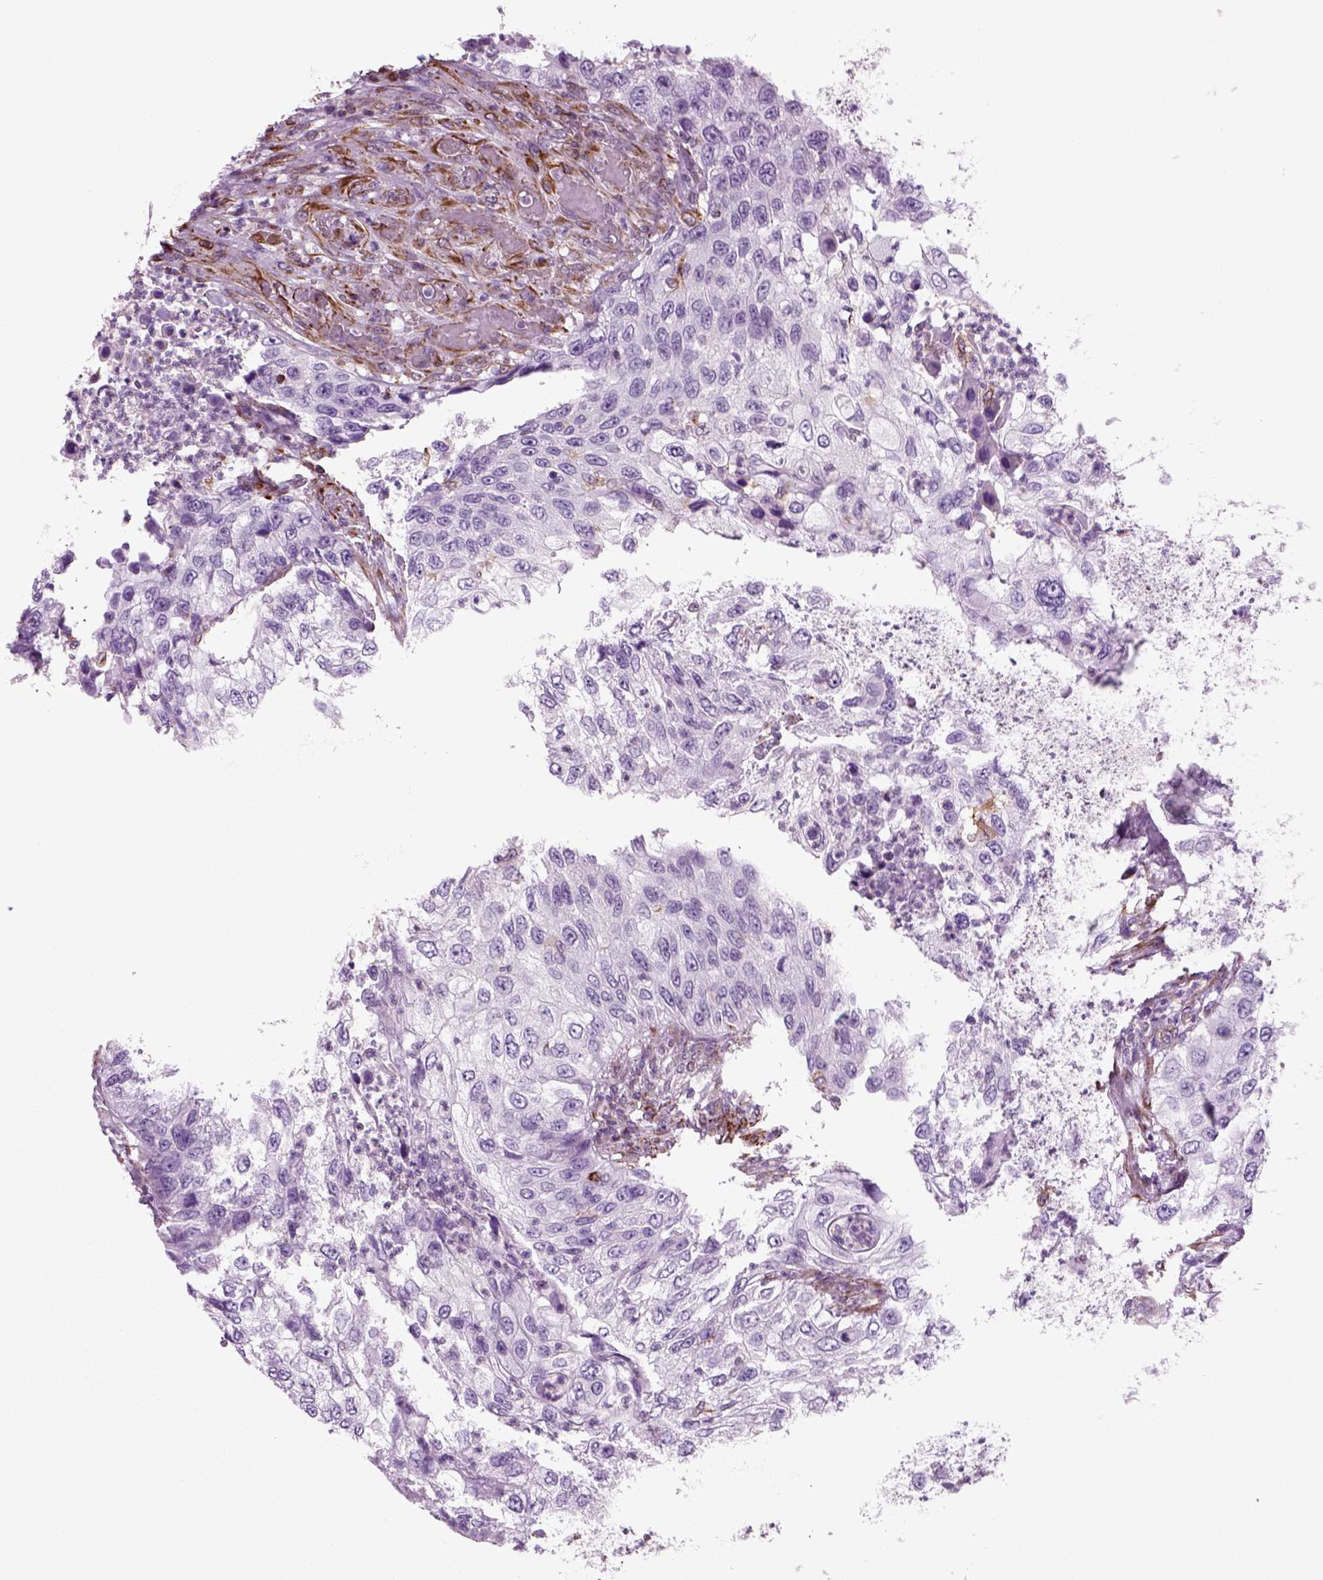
{"staining": {"intensity": "negative", "quantity": "none", "location": "none"}, "tissue": "urothelial cancer", "cell_type": "Tumor cells", "image_type": "cancer", "snomed": [{"axis": "morphology", "description": "Urothelial carcinoma, High grade"}, {"axis": "topography", "description": "Urinary bladder"}], "caption": "Tumor cells show no significant protein positivity in high-grade urothelial carcinoma.", "gene": "ACER3", "patient": {"sex": "female", "age": 60}}